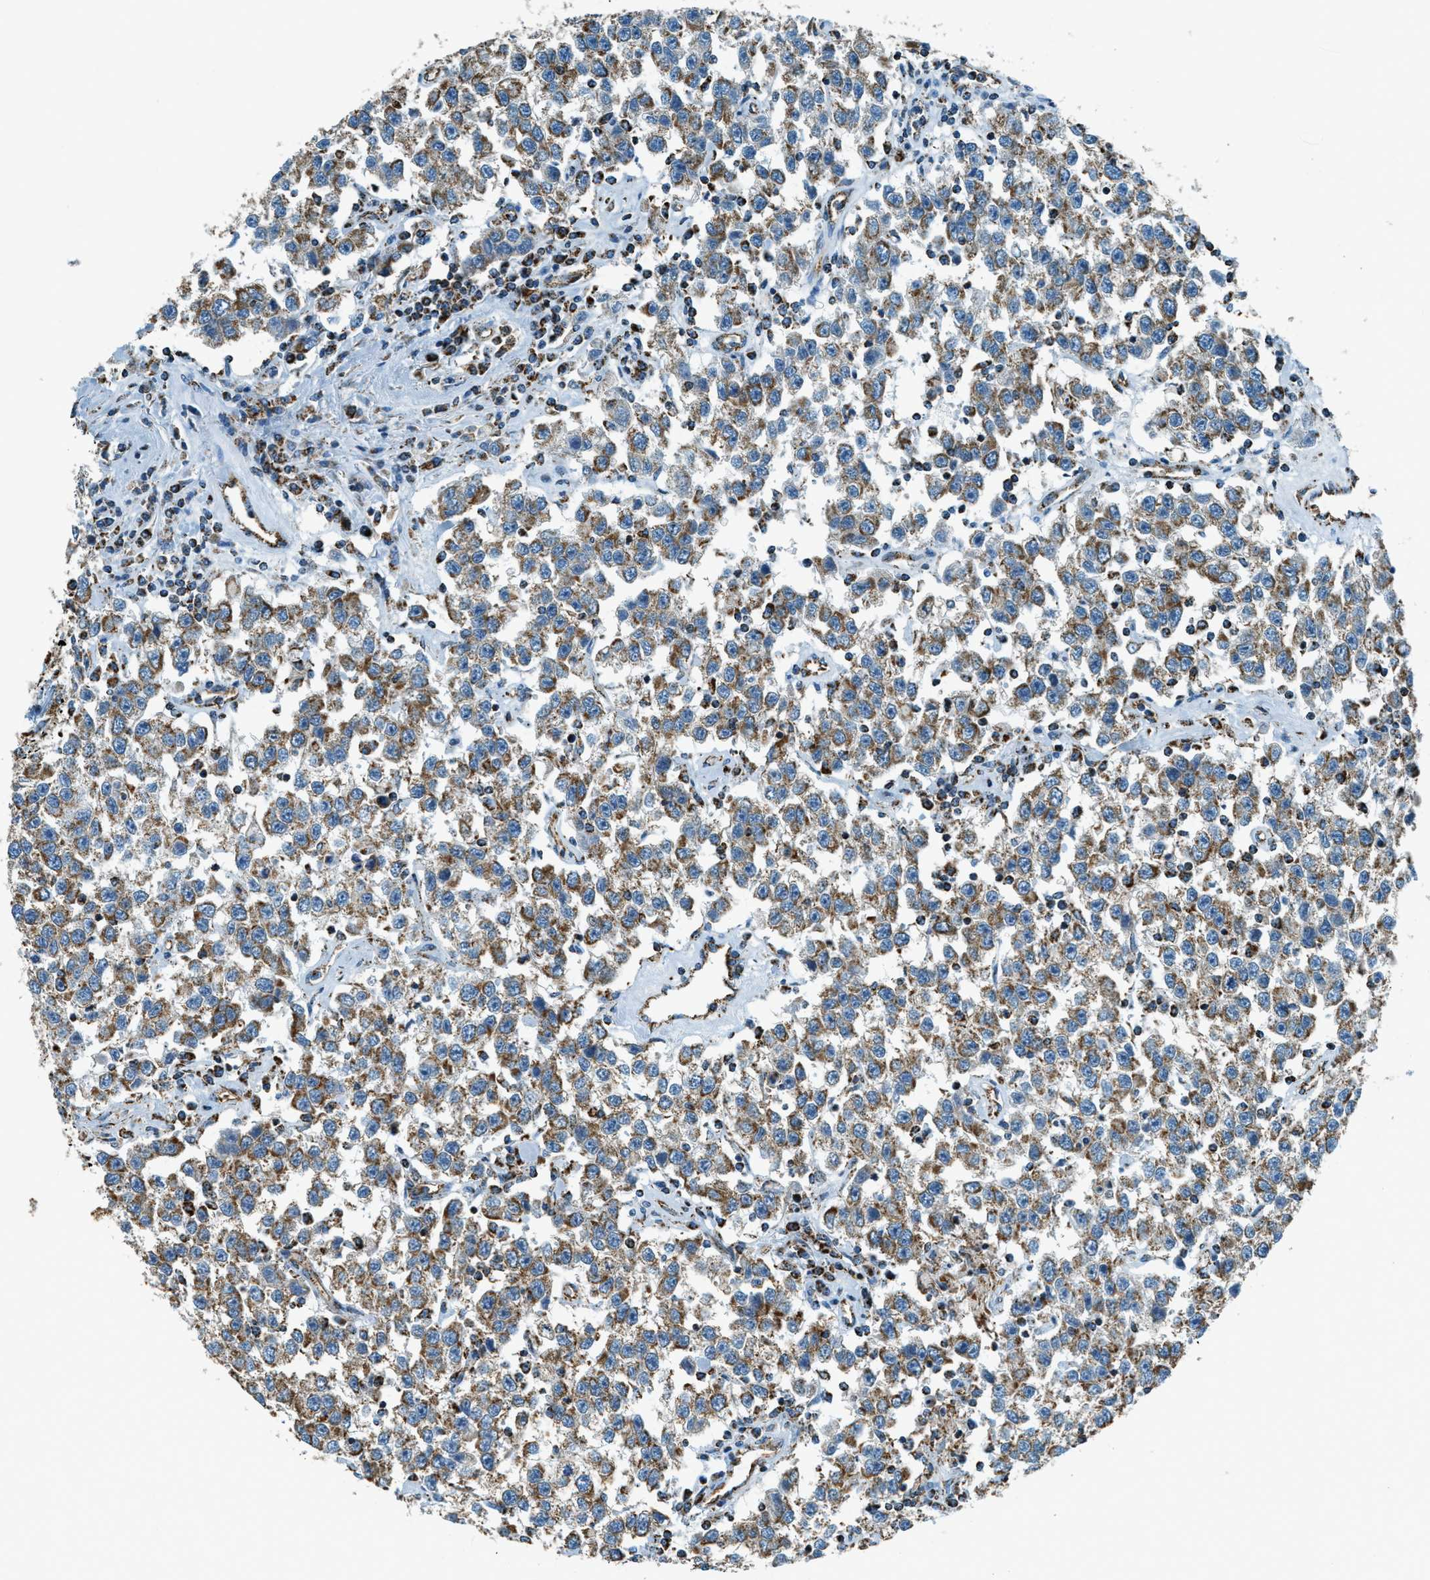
{"staining": {"intensity": "moderate", "quantity": ">75%", "location": "cytoplasmic/membranous"}, "tissue": "testis cancer", "cell_type": "Tumor cells", "image_type": "cancer", "snomed": [{"axis": "morphology", "description": "Seminoma, NOS"}, {"axis": "topography", "description": "Testis"}], "caption": "Seminoma (testis) tissue displays moderate cytoplasmic/membranous expression in approximately >75% of tumor cells, visualized by immunohistochemistry. Using DAB (brown) and hematoxylin (blue) stains, captured at high magnification using brightfield microscopy.", "gene": "CHST15", "patient": {"sex": "male", "age": 41}}